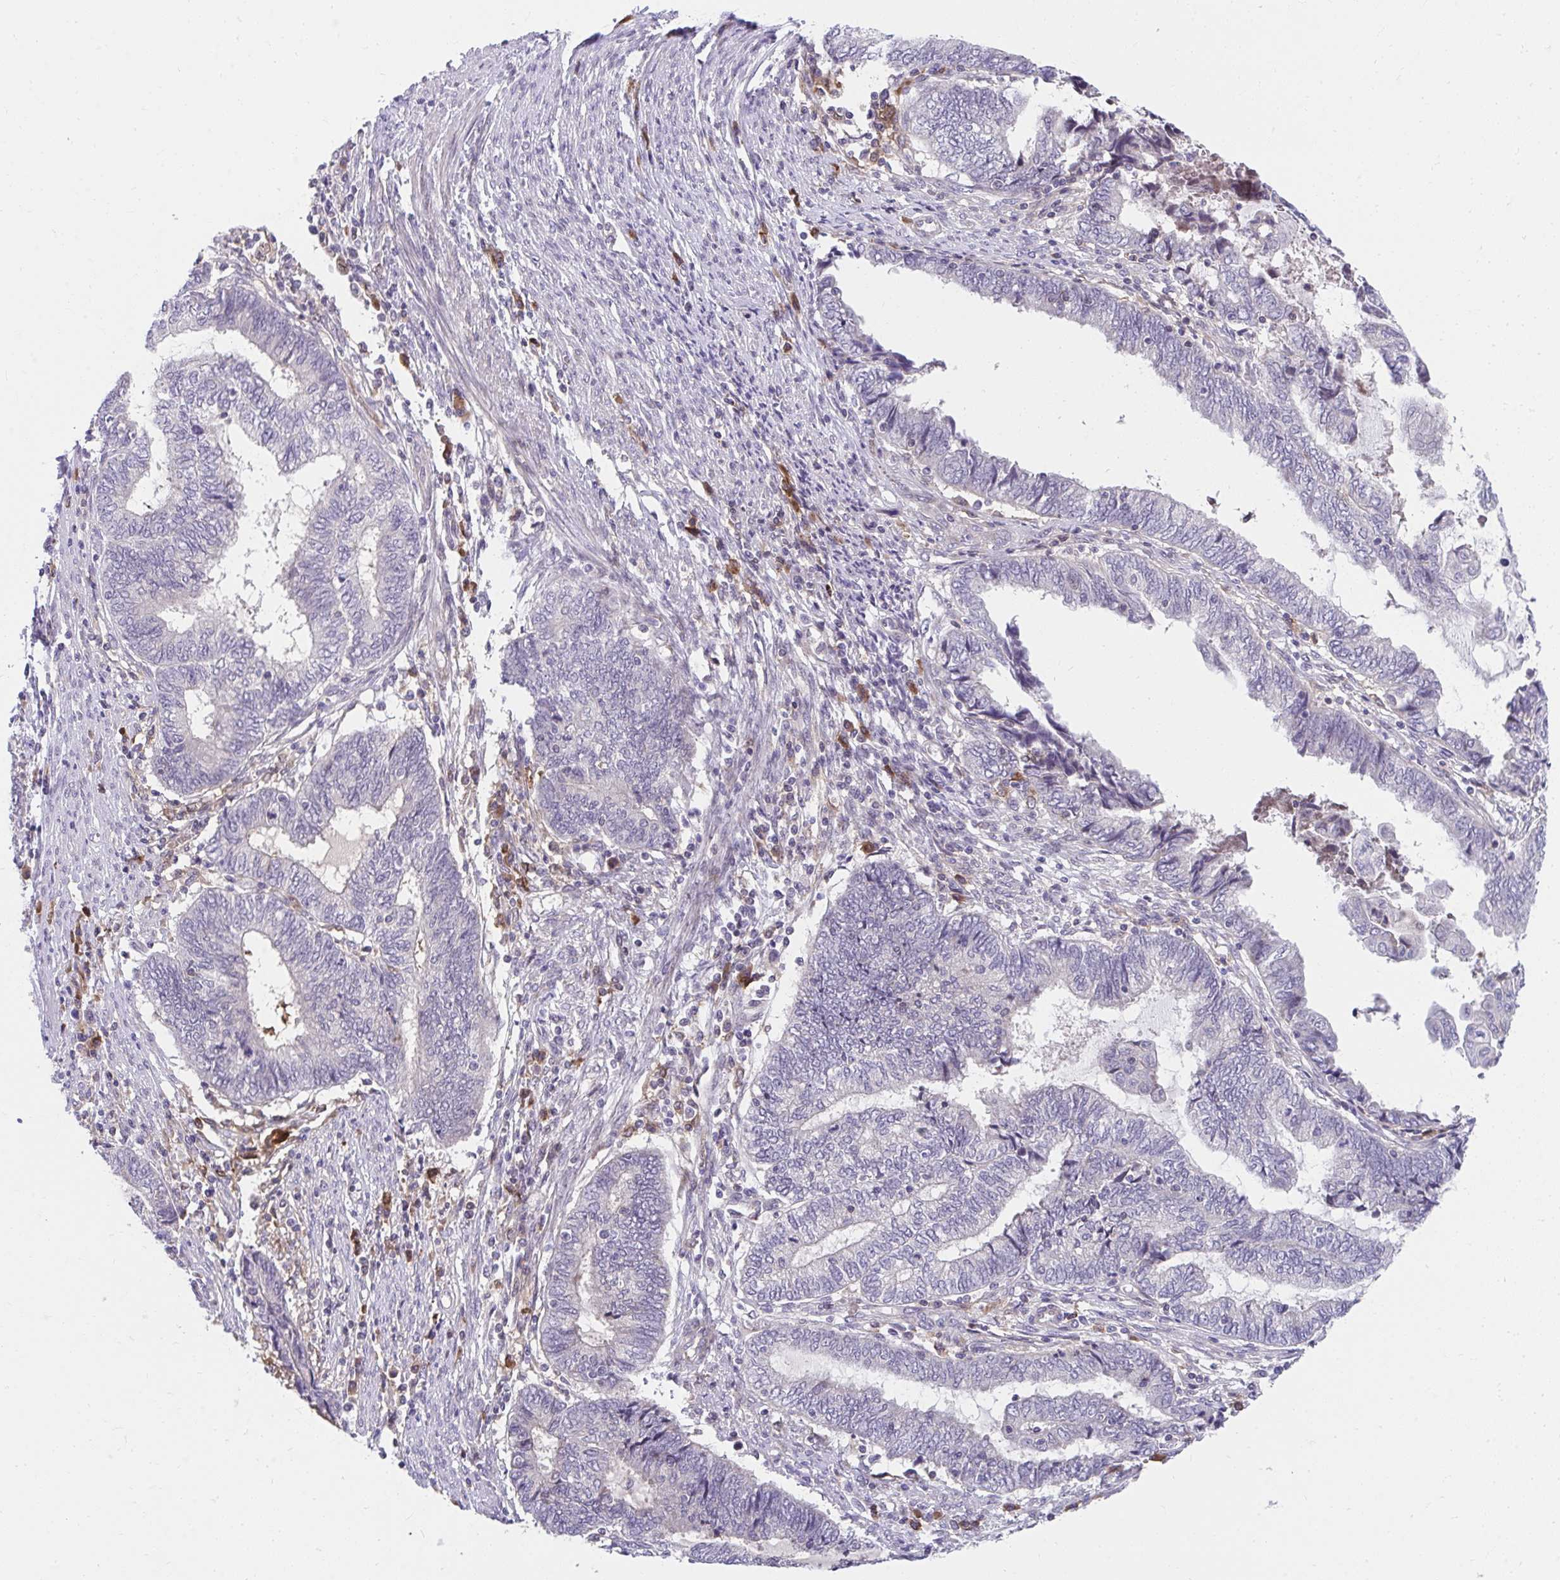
{"staining": {"intensity": "negative", "quantity": "none", "location": "none"}, "tissue": "endometrial cancer", "cell_type": "Tumor cells", "image_type": "cancer", "snomed": [{"axis": "morphology", "description": "Adenocarcinoma, NOS"}, {"axis": "topography", "description": "Uterus"}, {"axis": "topography", "description": "Endometrium"}], "caption": "Endometrial cancer was stained to show a protein in brown. There is no significant expression in tumor cells.", "gene": "SLAMF7", "patient": {"sex": "female", "age": 70}}